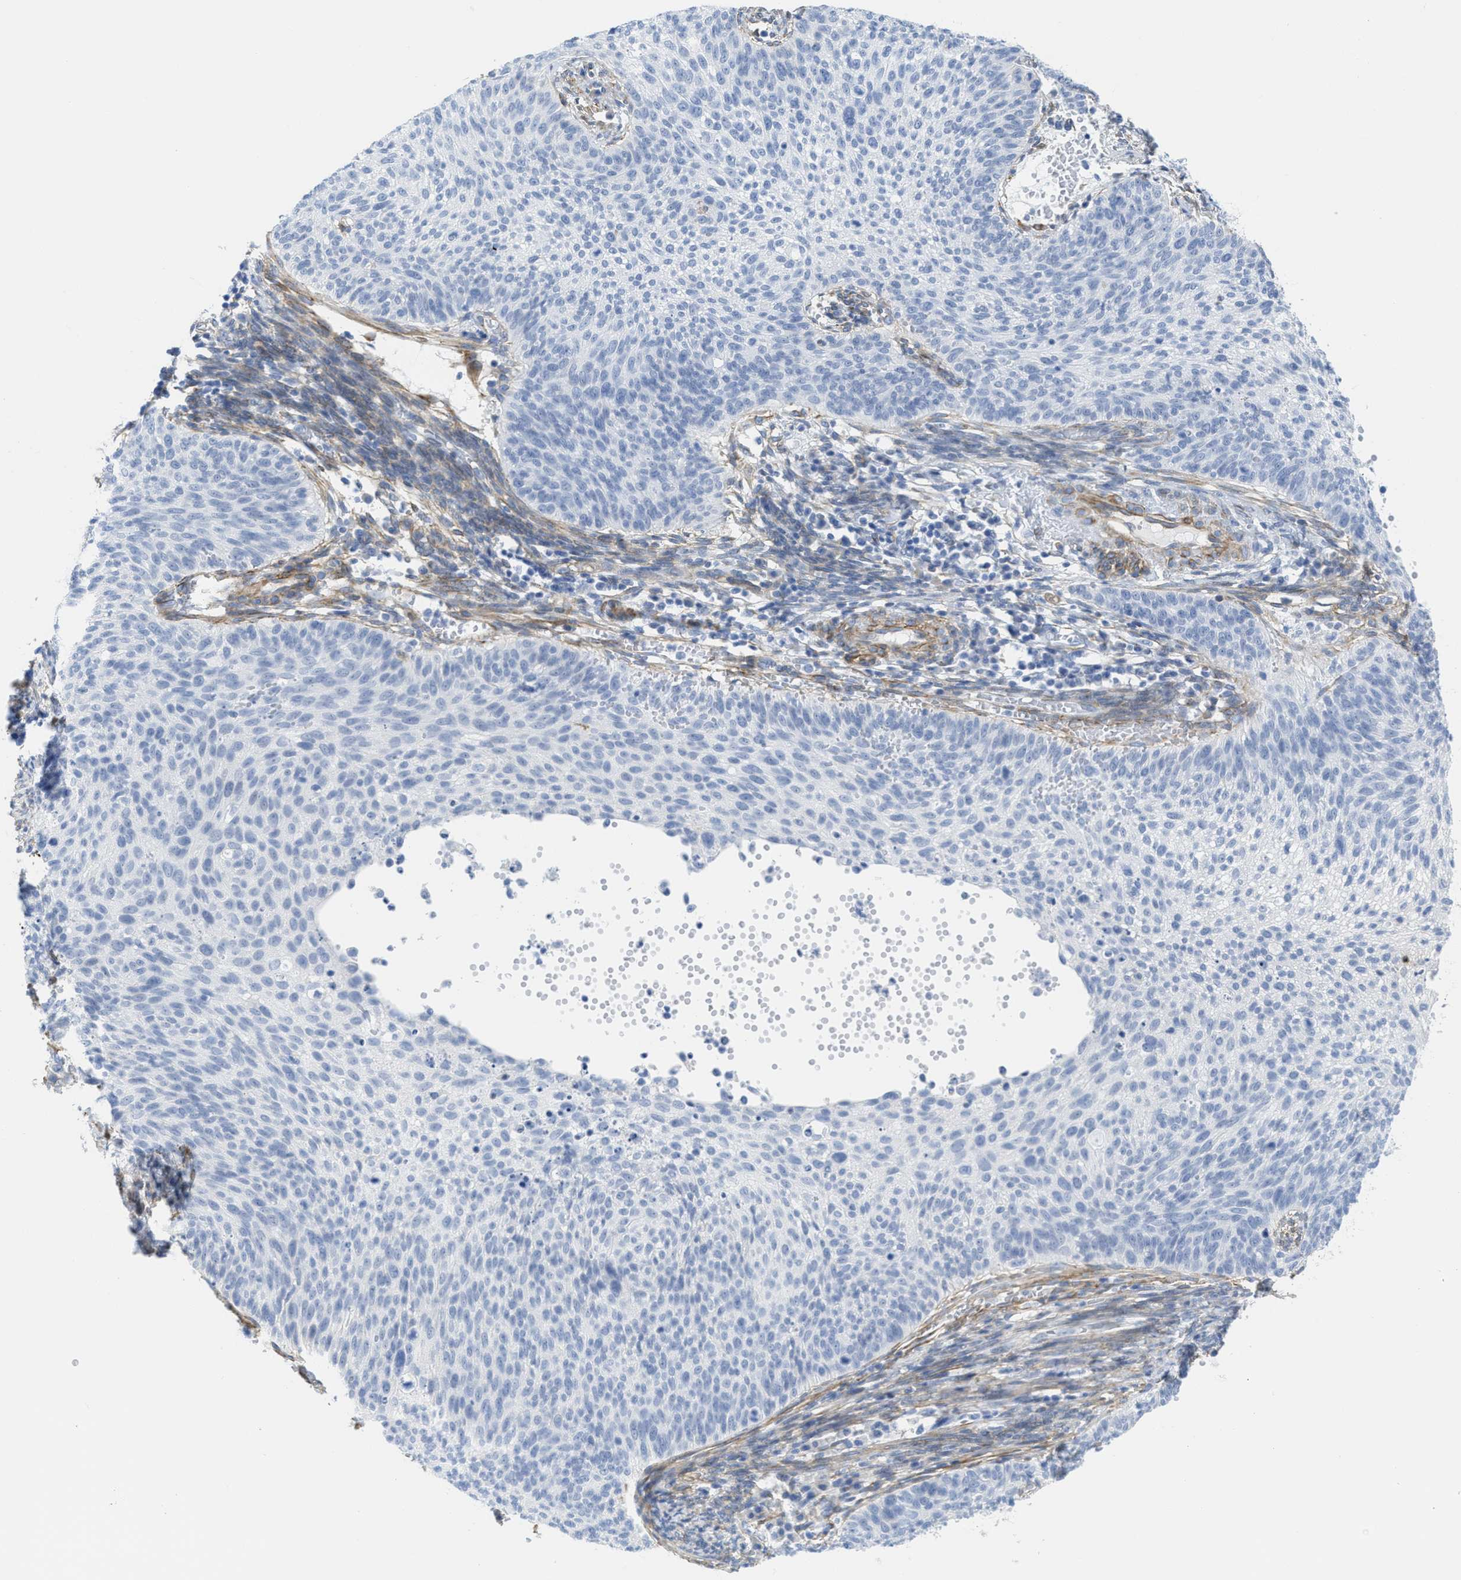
{"staining": {"intensity": "negative", "quantity": "none", "location": "none"}, "tissue": "cervical cancer", "cell_type": "Tumor cells", "image_type": "cancer", "snomed": [{"axis": "morphology", "description": "Squamous cell carcinoma, NOS"}, {"axis": "topography", "description": "Cervix"}], "caption": "Cervical cancer stained for a protein using immunohistochemistry reveals no expression tumor cells.", "gene": "TUB", "patient": {"sex": "female", "age": 70}}